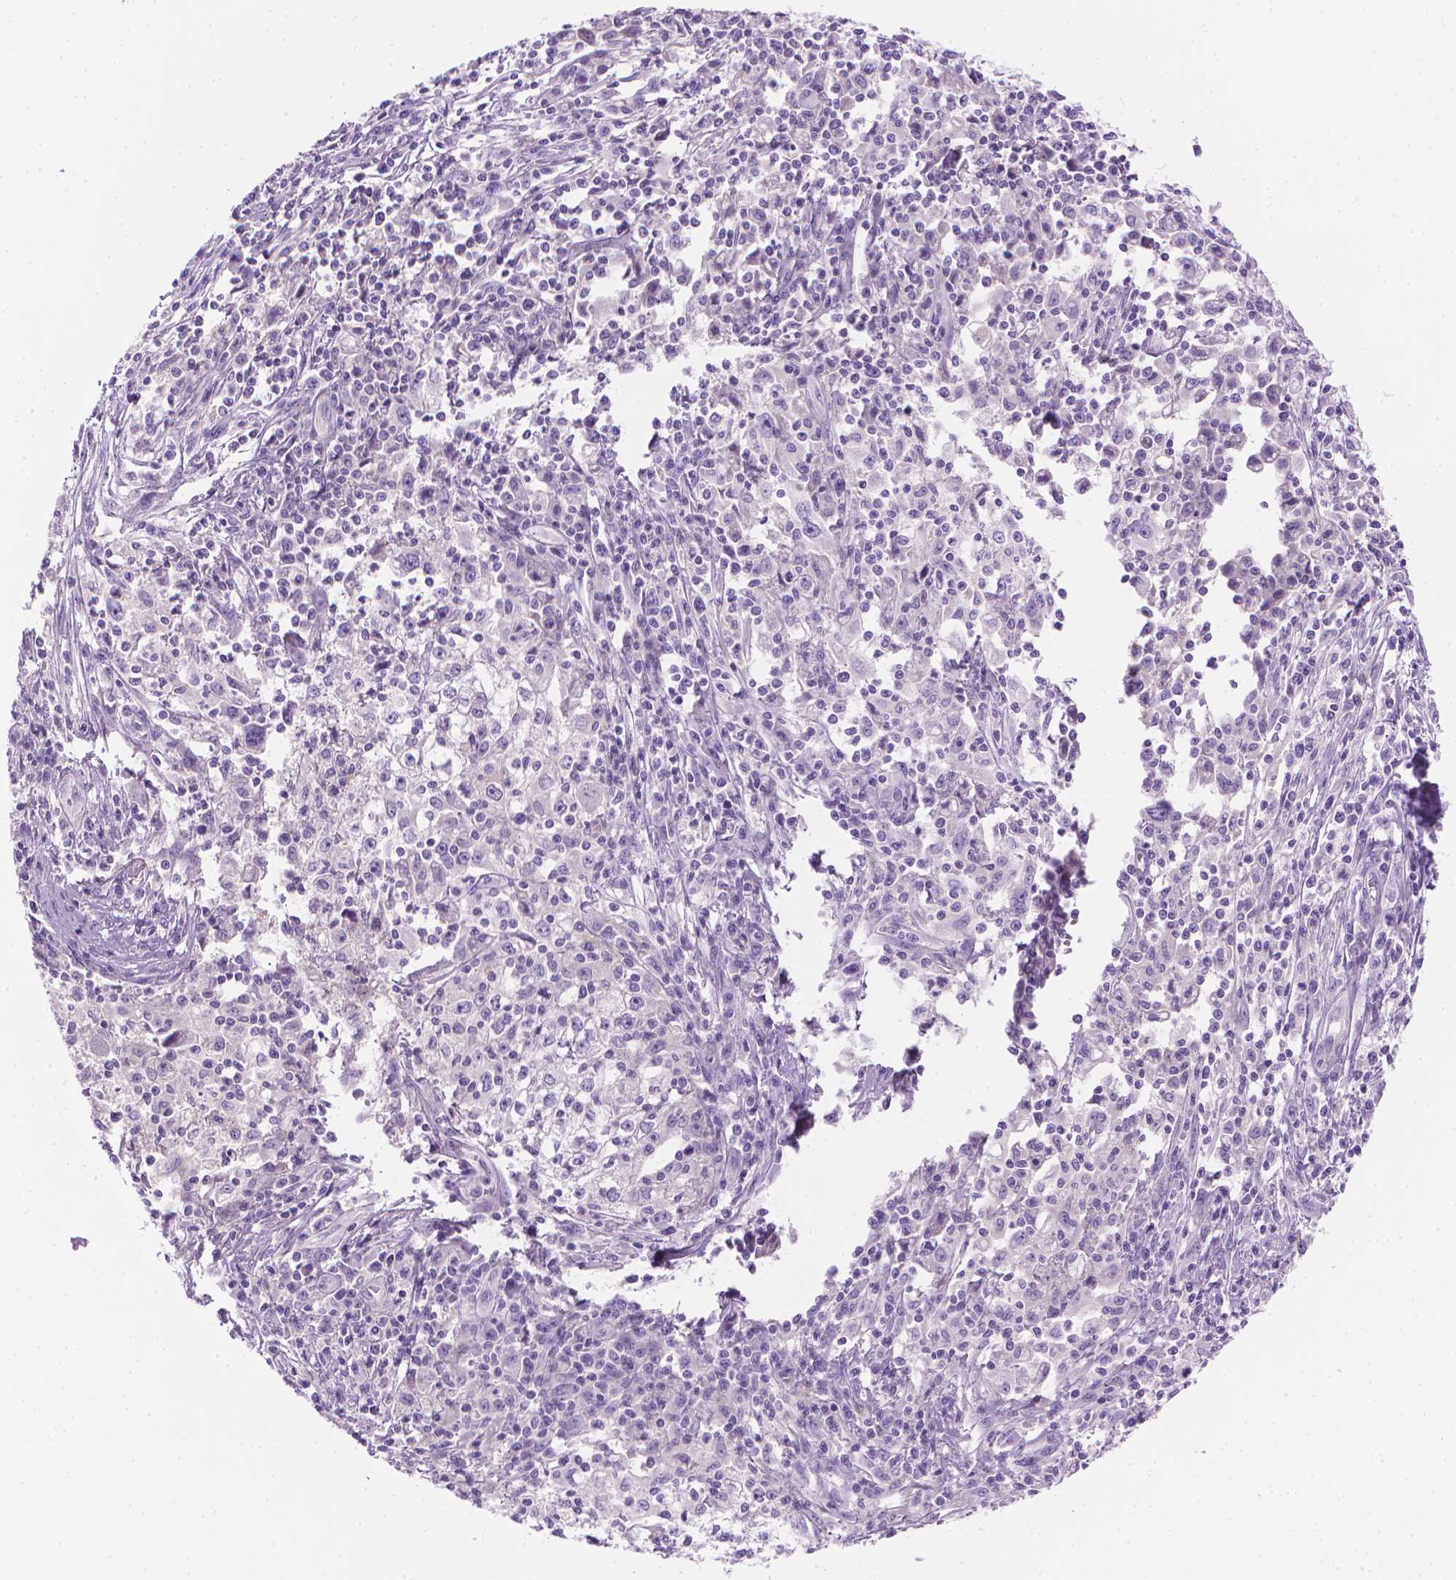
{"staining": {"intensity": "negative", "quantity": "none", "location": "none"}, "tissue": "cervical cancer", "cell_type": "Tumor cells", "image_type": "cancer", "snomed": [{"axis": "morphology", "description": "Squamous cell carcinoma, NOS"}, {"axis": "topography", "description": "Cervix"}], "caption": "IHC image of human cervical squamous cell carcinoma stained for a protein (brown), which exhibits no expression in tumor cells.", "gene": "FASN", "patient": {"sex": "female", "age": 85}}